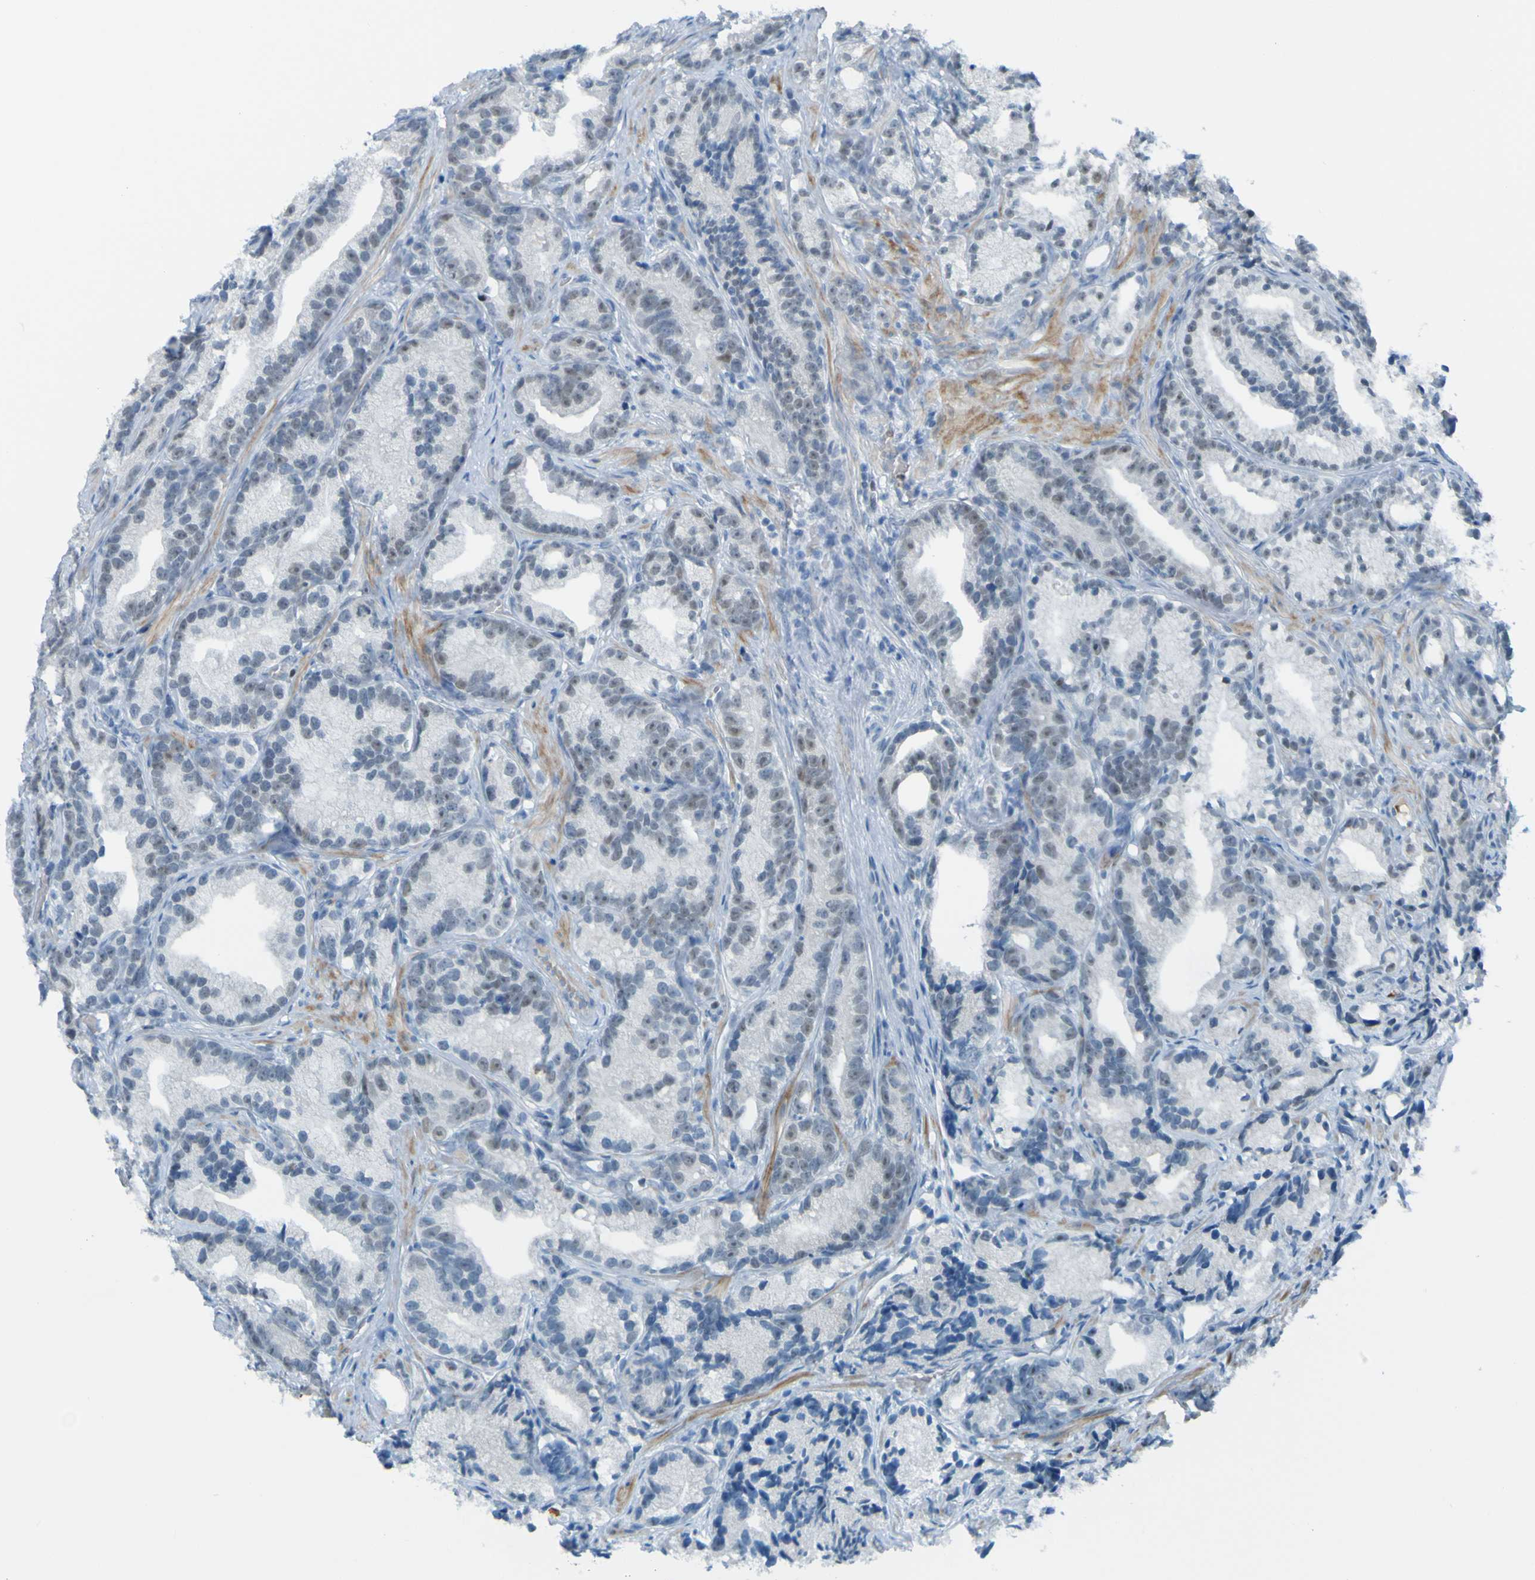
{"staining": {"intensity": "negative", "quantity": "none", "location": "none"}, "tissue": "prostate cancer", "cell_type": "Tumor cells", "image_type": "cancer", "snomed": [{"axis": "morphology", "description": "Adenocarcinoma, Low grade"}, {"axis": "topography", "description": "Prostate"}], "caption": "Prostate cancer (low-grade adenocarcinoma) stained for a protein using immunohistochemistry demonstrates no positivity tumor cells.", "gene": "USP36", "patient": {"sex": "male", "age": 89}}